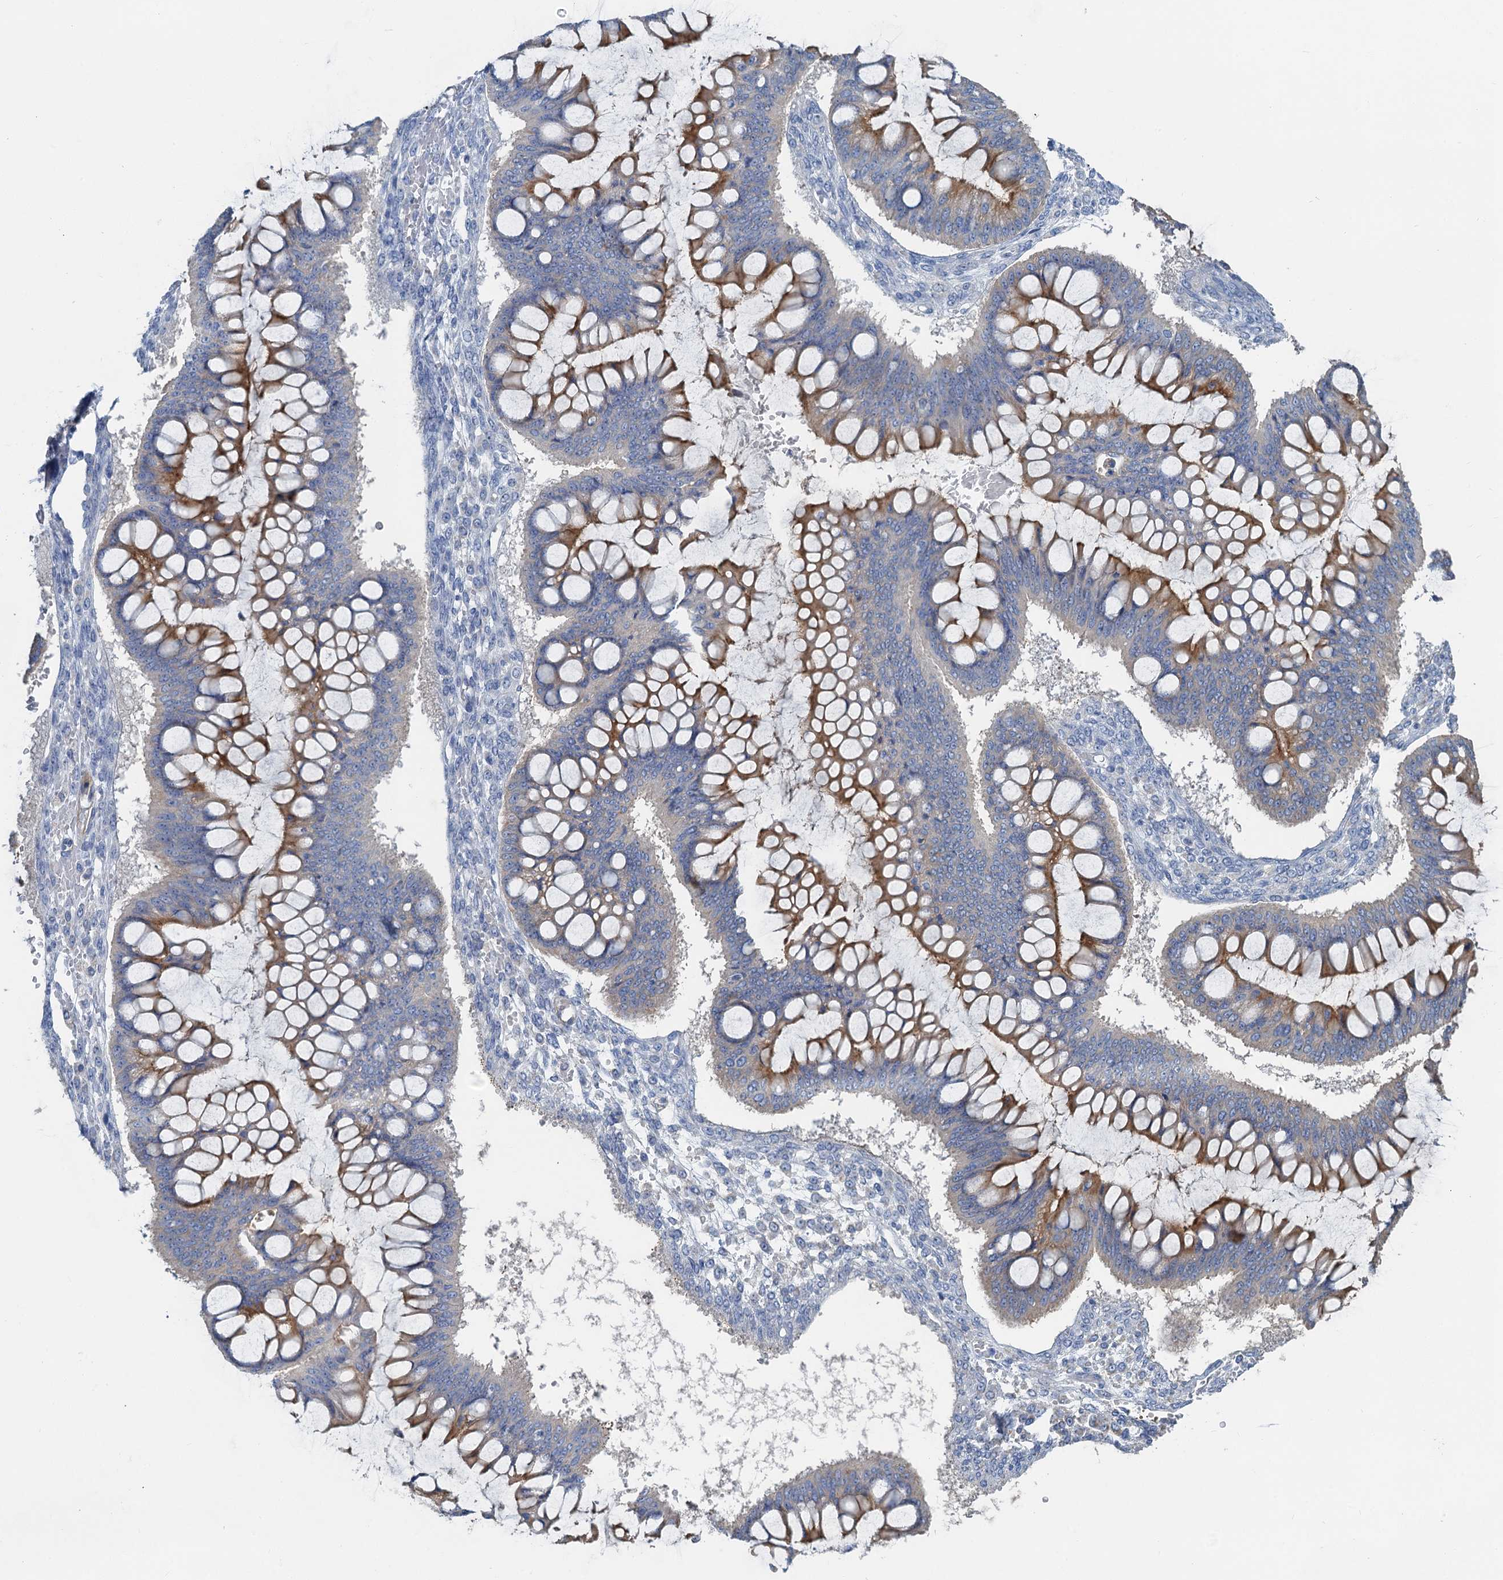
{"staining": {"intensity": "moderate", "quantity": "25%-75%", "location": "cytoplasmic/membranous"}, "tissue": "ovarian cancer", "cell_type": "Tumor cells", "image_type": "cancer", "snomed": [{"axis": "morphology", "description": "Cystadenocarcinoma, mucinous, NOS"}, {"axis": "topography", "description": "Ovary"}], "caption": "IHC (DAB (3,3'-diaminobenzidine)) staining of human ovarian mucinous cystadenocarcinoma exhibits moderate cytoplasmic/membranous protein positivity in approximately 25%-75% of tumor cells. (brown staining indicates protein expression, while blue staining denotes nuclei).", "gene": "PLLP", "patient": {"sex": "female", "age": 73}}